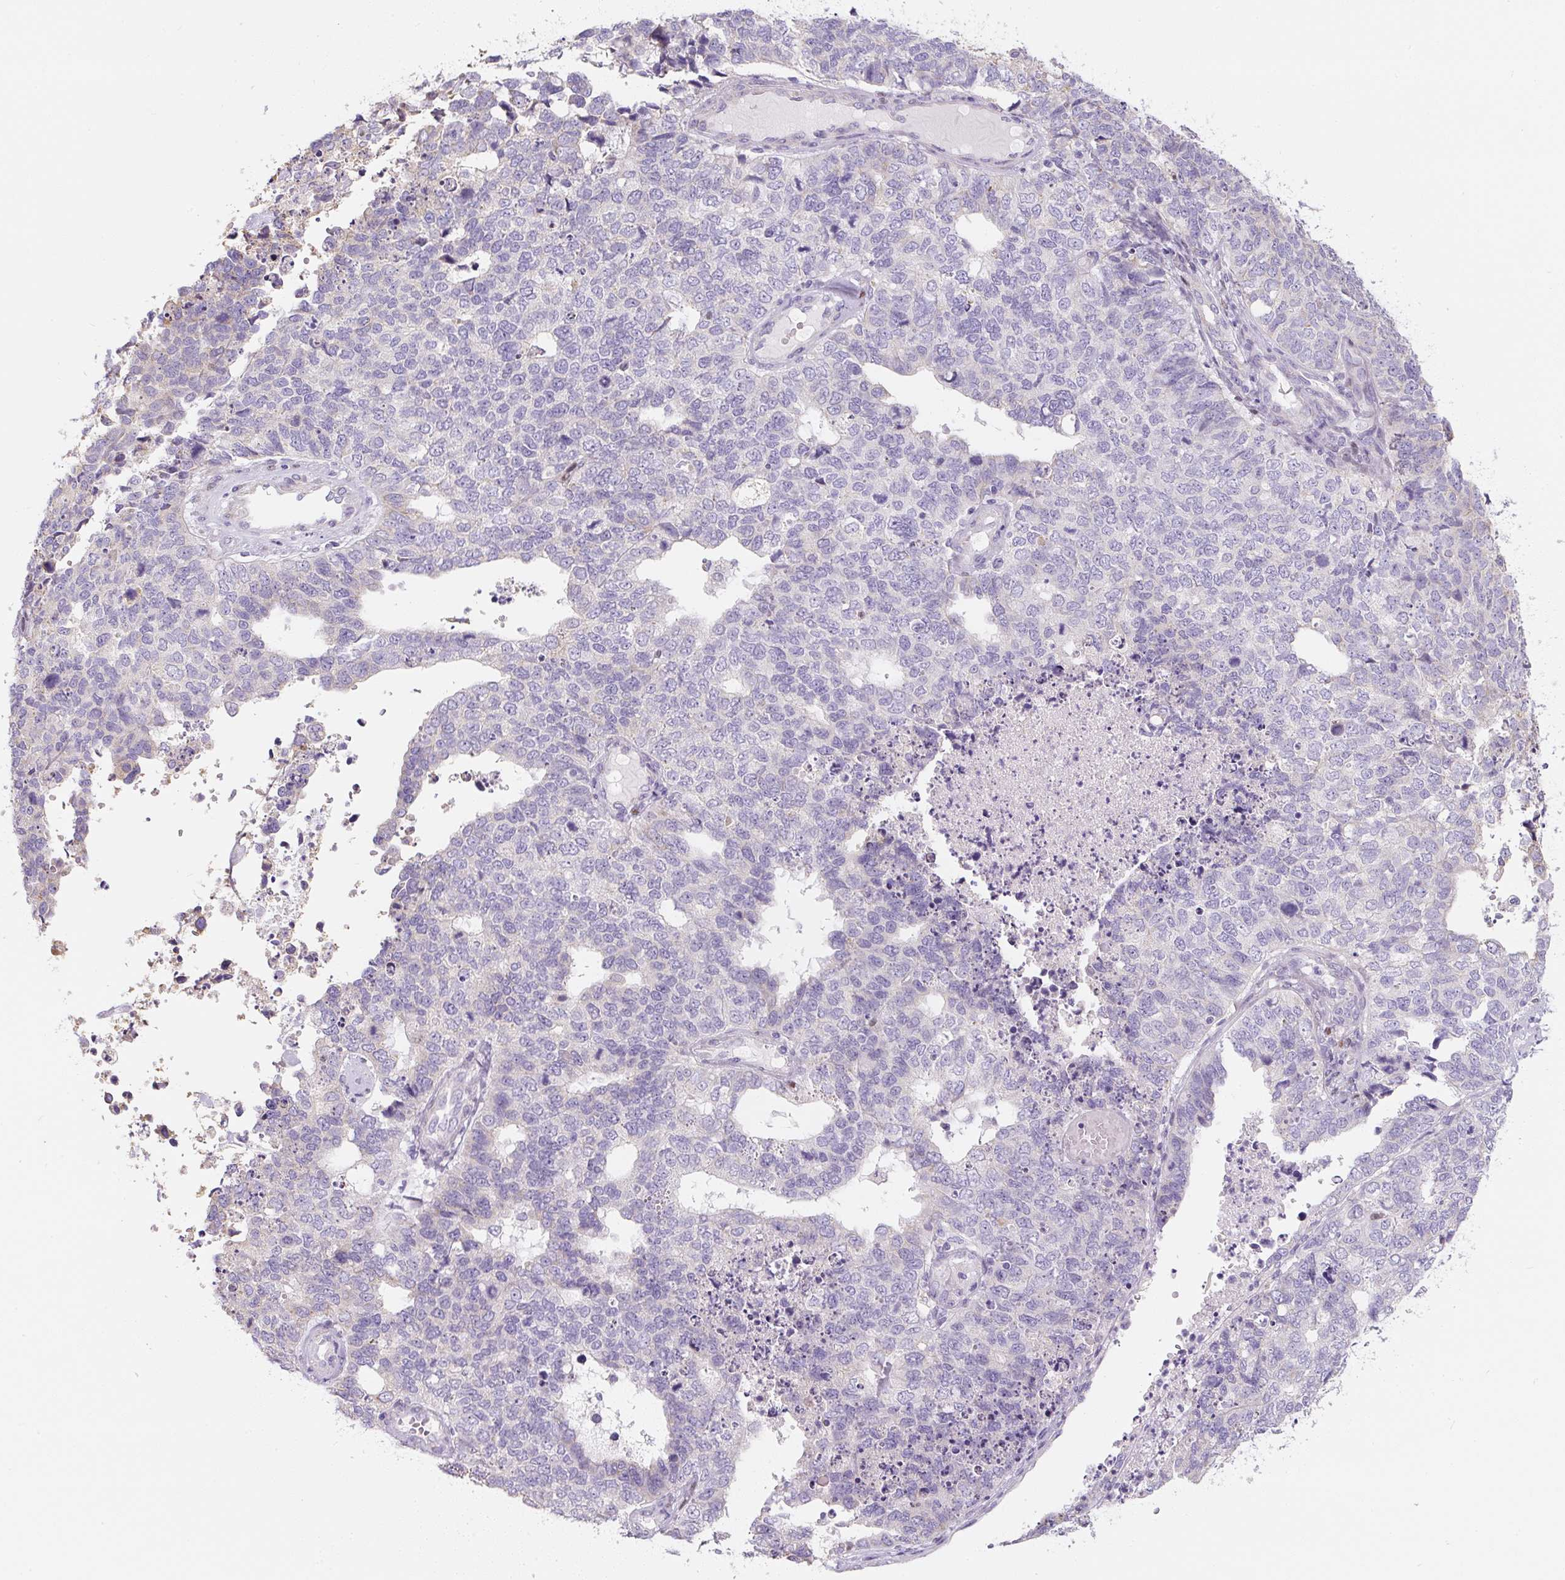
{"staining": {"intensity": "negative", "quantity": "none", "location": "none"}, "tissue": "cervical cancer", "cell_type": "Tumor cells", "image_type": "cancer", "snomed": [{"axis": "morphology", "description": "Squamous cell carcinoma, NOS"}, {"axis": "topography", "description": "Cervix"}], "caption": "IHC photomicrograph of human cervical squamous cell carcinoma stained for a protein (brown), which reveals no expression in tumor cells.", "gene": "PWWP3B", "patient": {"sex": "female", "age": 63}}